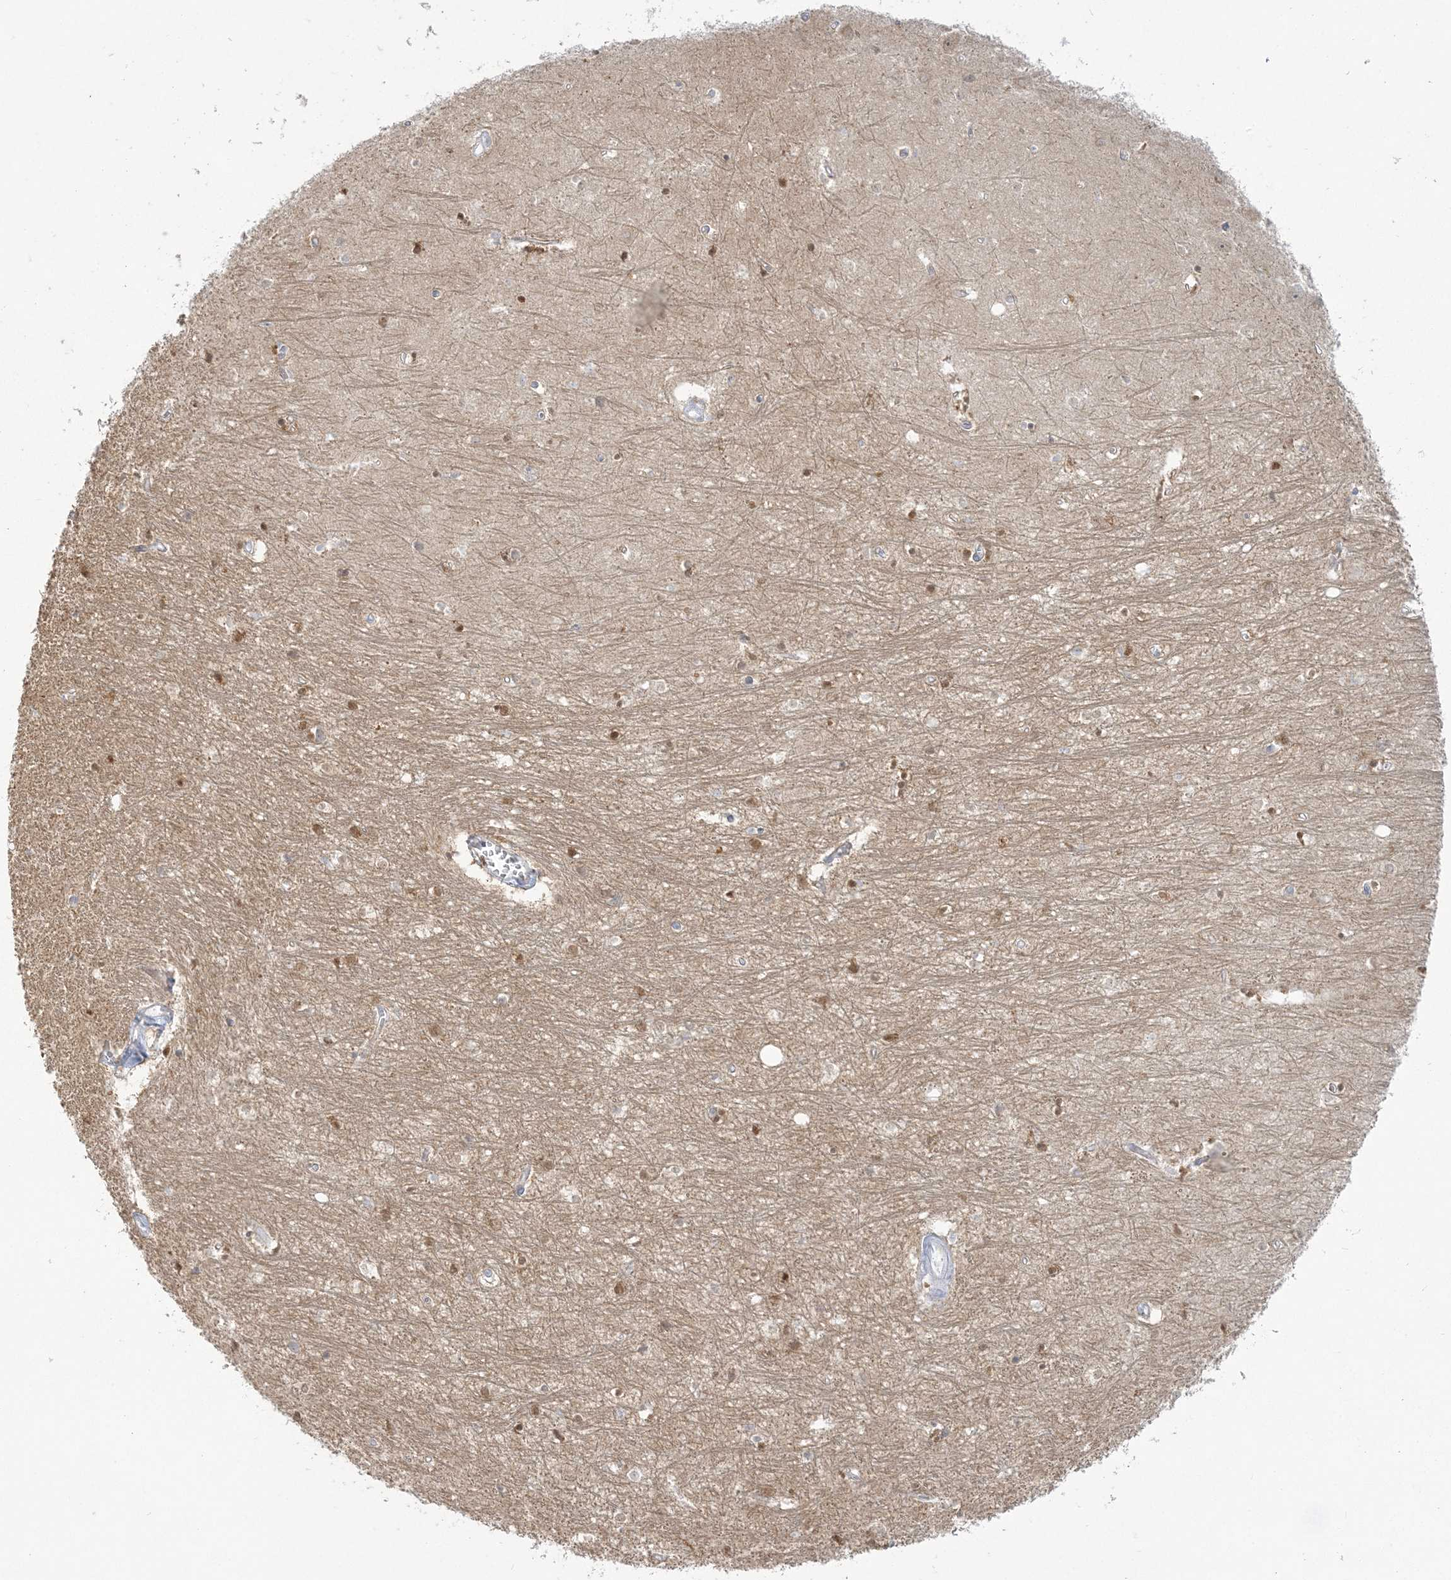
{"staining": {"intensity": "moderate", "quantity": "<25%", "location": "cytoplasmic/membranous,nuclear"}, "tissue": "hippocampus", "cell_type": "Glial cells", "image_type": "normal", "snomed": [{"axis": "morphology", "description": "Normal tissue, NOS"}, {"axis": "topography", "description": "Hippocampus"}], "caption": "Immunohistochemistry of normal human hippocampus demonstrates low levels of moderate cytoplasmic/membranous,nuclear expression in about <25% of glial cells.", "gene": "ENSG00000288637", "patient": {"sex": "female", "age": 64}}